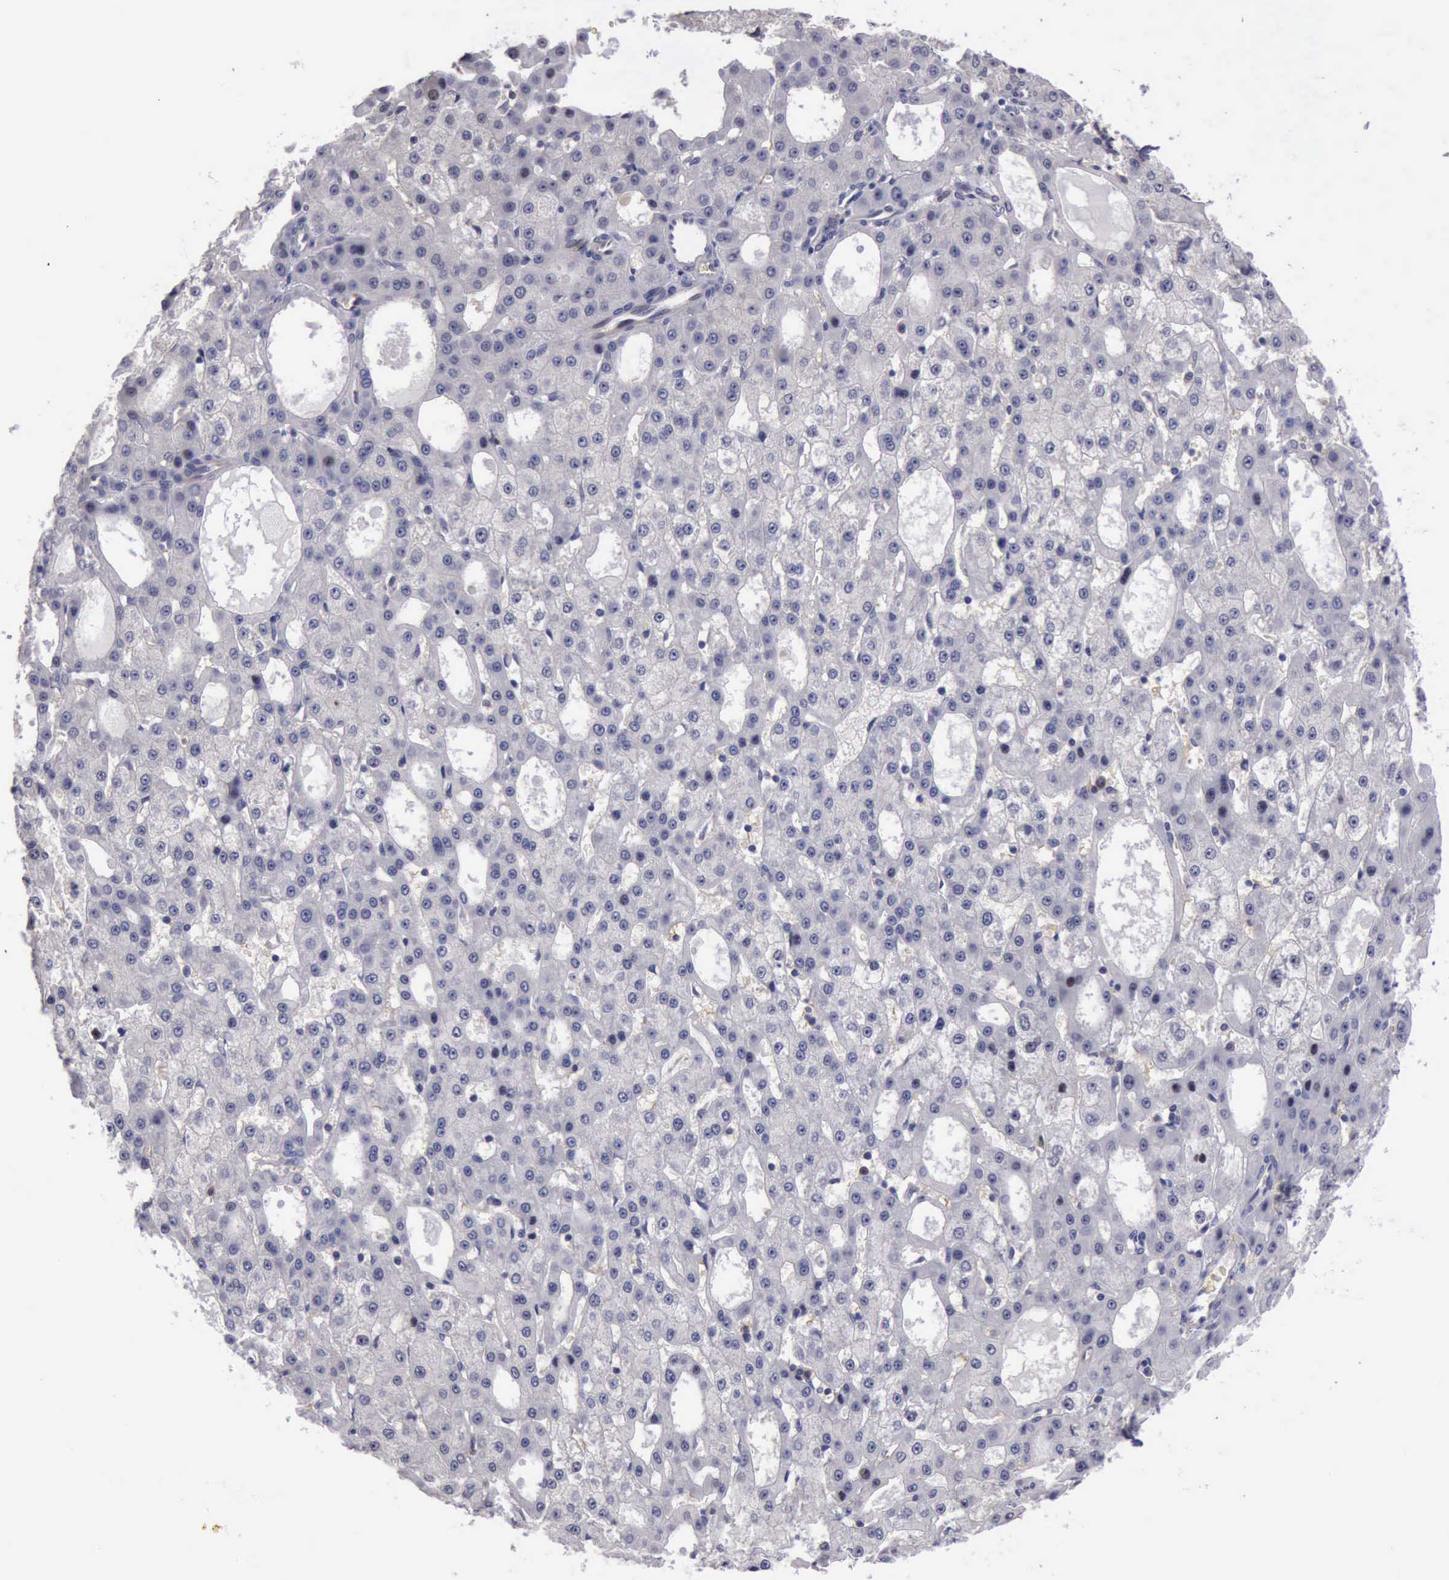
{"staining": {"intensity": "negative", "quantity": "none", "location": "none"}, "tissue": "liver cancer", "cell_type": "Tumor cells", "image_type": "cancer", "snomed": [{"axis": "morphology", "description": "Carcinoma, Hepatocellular, NOS"}, {"axis": "topography", "description": "Liver"}], "caption": "Photomicrograph shows no protein expression in tumor cells of liver cancer (hepatocellular carcinoma) tissue. (DAB immunohistochemistry visualized using brightfield microscopy, high magnification).", "gene": "CEP128", "patient": {"sex": "male", "age": 47}}